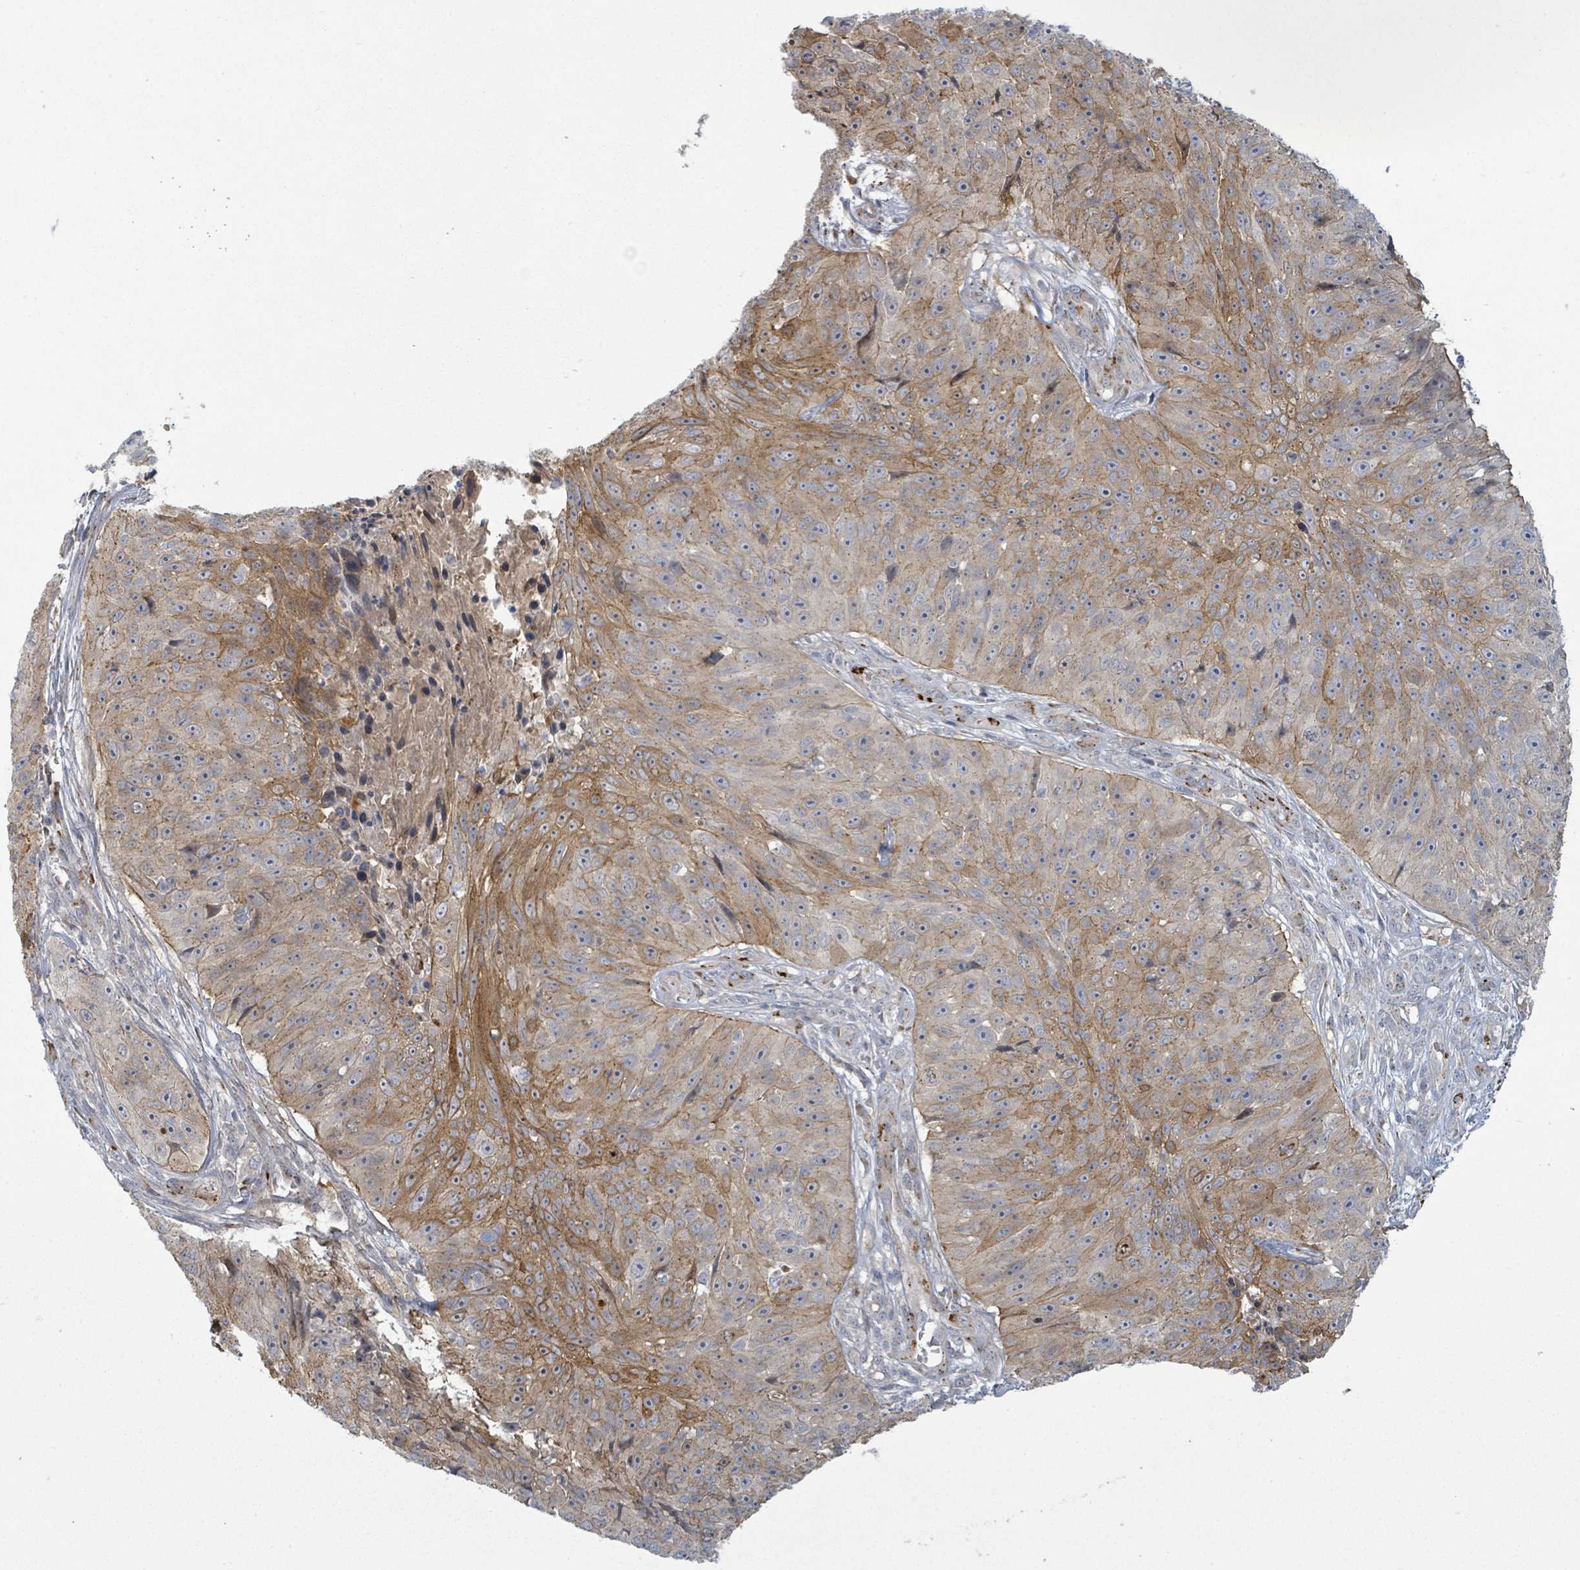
{"staining": {"intensity": "moderate", "quantity": "25%-75%", "location": "cytoplasmic/membranous"}, "tissue": "skin cancer", "cell_type": "Tumor cells", "image_type": "cancer", "snomed": [{"axis": "morphology", "description": "Squamous cell carcinoma, NOS"}, {"axis": "topography", "description": "Skin"}], "caption": "Immunohistochemical staining of skin cancer (squamous cell carcinoma) shows moderate cytoplasmic/membranous protein staining in about 25%-75% of tumor cells.", "gene": "COL5A3", "patient": {"sex": "female", "age": 87}}